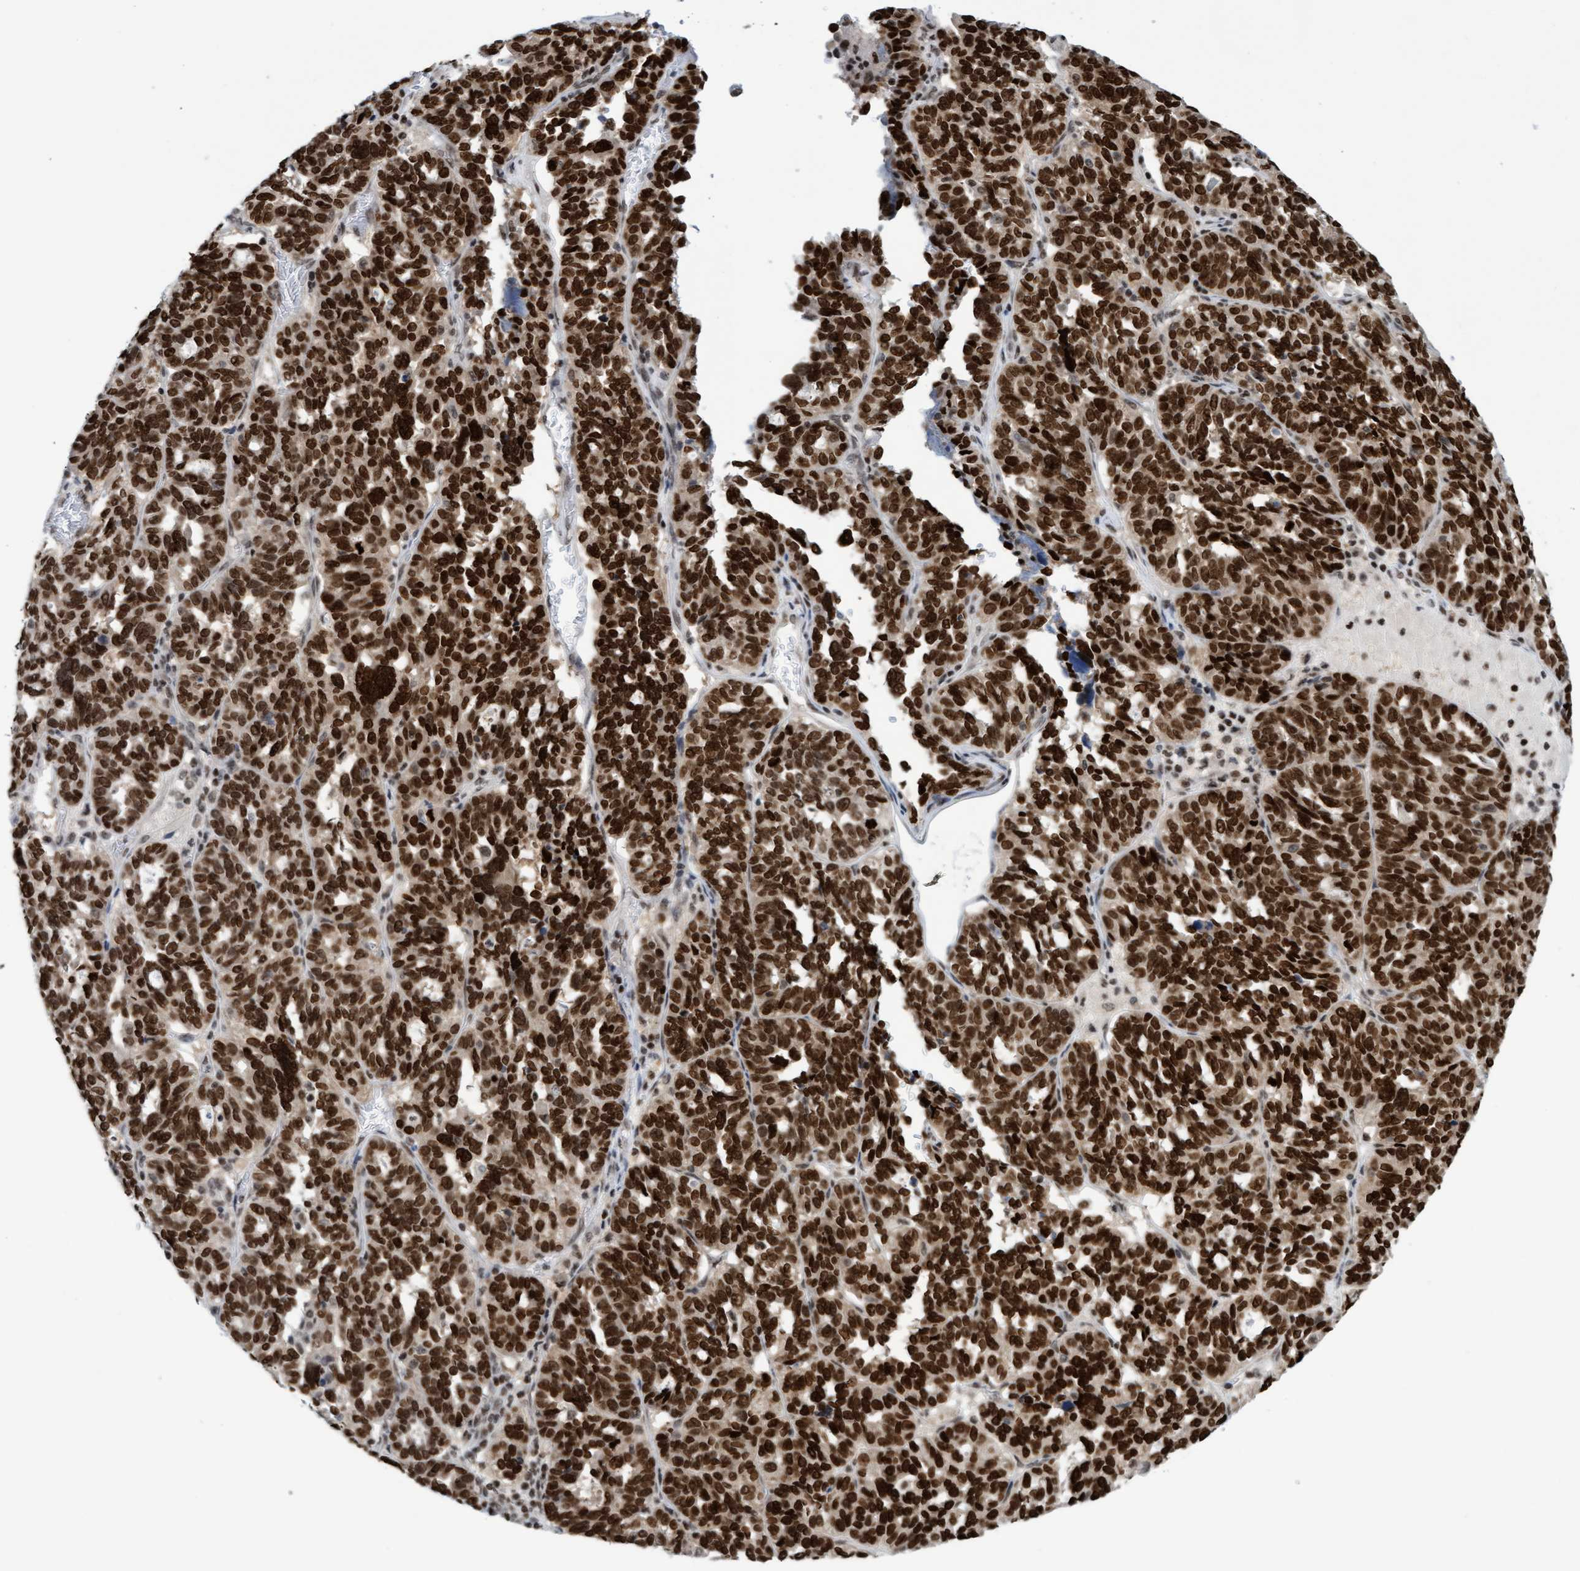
{"staining": {"intensity": "strong", "quantity": ">75%", "location": "nuclear"}, "tissue": "ovarian cancer", "cell_type": "Tumor cells", "image_type": "cancer", "snomed": [{"axis": "morphology", "description": "Cystadenocarcinoma, serous, NOS"}, {"axis": "topography", "description": "Ovary"}], "caption": "Approximately >75% of tumor cells in human serous cystadenocarcinoma (ovarian) reveal strong nuclear protein staining as visualized by brown immunohistochemical staining.", "gene": "GLRX2", "patient": {"sex": "female", "age": 59}}